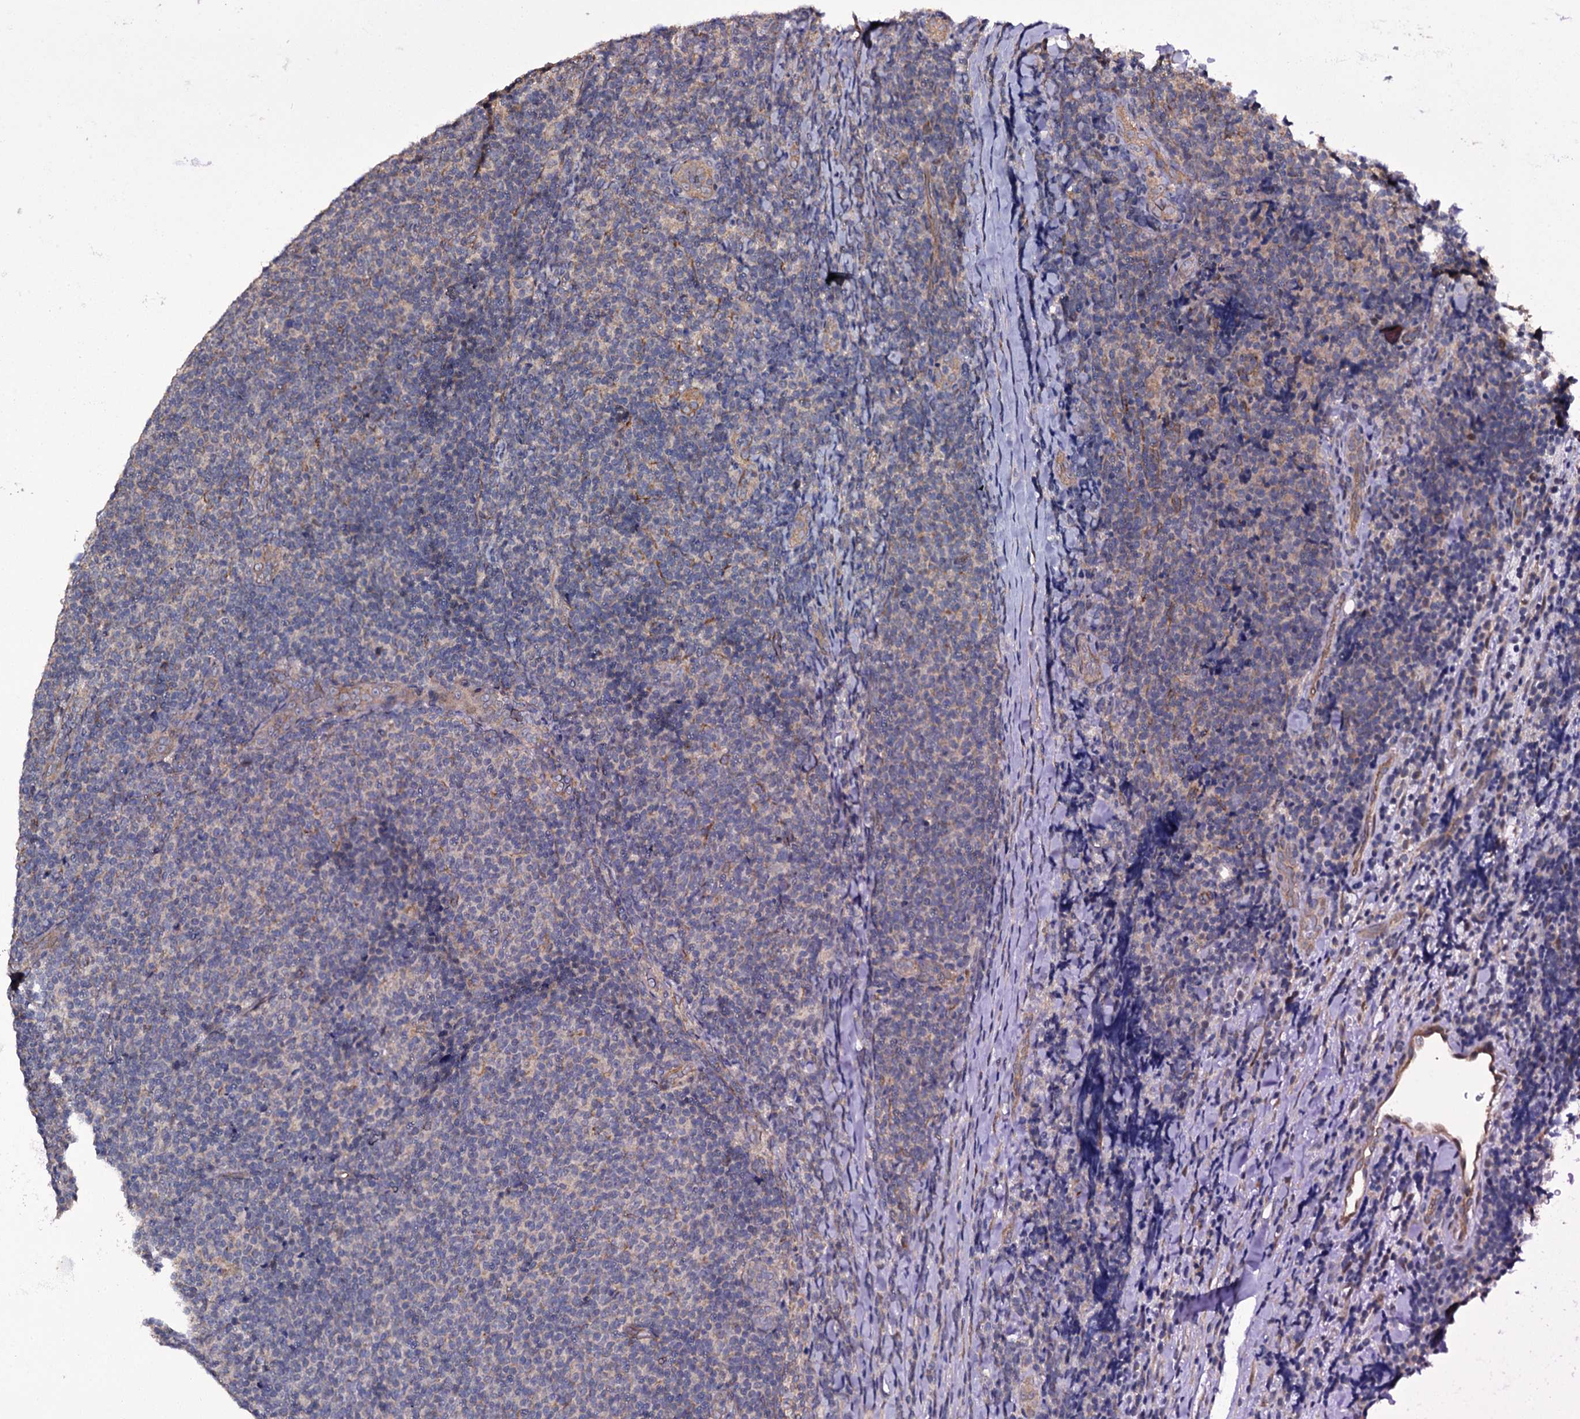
{"staining": {"intensity": "negative", "quantity": "none", "location": "none"}, "tissue": "lymphoma", "cell_type": "Tumor cells", "image_type": "cancer", "snomed": [{"axis": "morphology", "description": "Malignant lymphoma, non-Hodgkin's type, Low grade"}, {"axis": "topography", "description": "Lymph node"}], "caption": "Histopathology image shows no significant protein positivity in tumor cells of malignant lymphoma, non-Hodgkin's type (low-grade).", "gene": "GAREM1", "patient": {"sex": "male", "age": 66}}